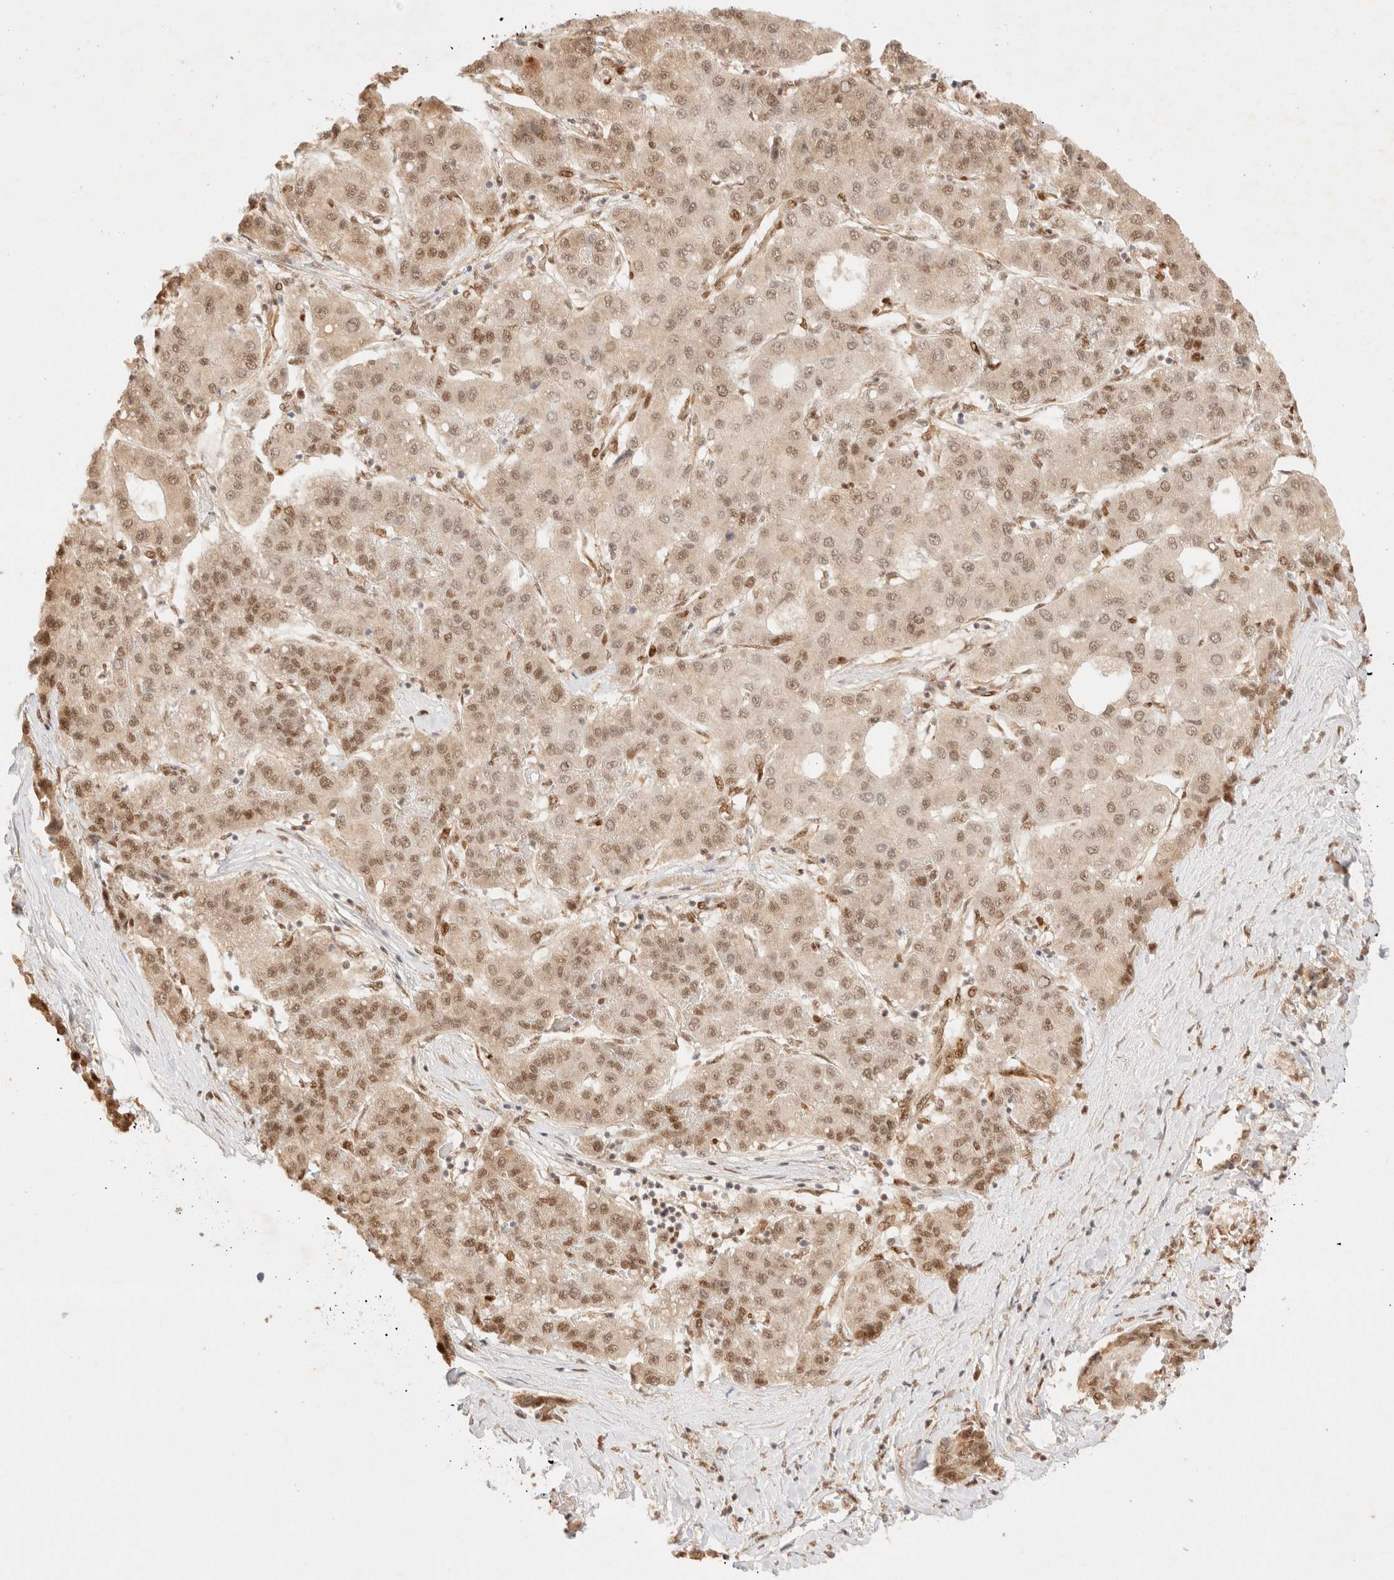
{"staining": {"intensity": "moderate", "quantity": ">75%", "location": "nuclear"}, "tissue": "liver cancer", "cell_type": "Tumor cells", "image_type": "cancer", "snomed": [{"axis": "morphology", "description": "Carcinoma, Hepatocellular, NOS"}, {"axis": "topography", "description": "Liver"}], "caption": "Tumor cells show moderate nuclear staining in approximately >75% of cells in liver cancer. Using DAB (brown) and hematoxylin (blue) stains, captured at high magnification using brightfield microscopy.", "gene": "ZNF768", "patient": {"sex": "male", "age": 65}}